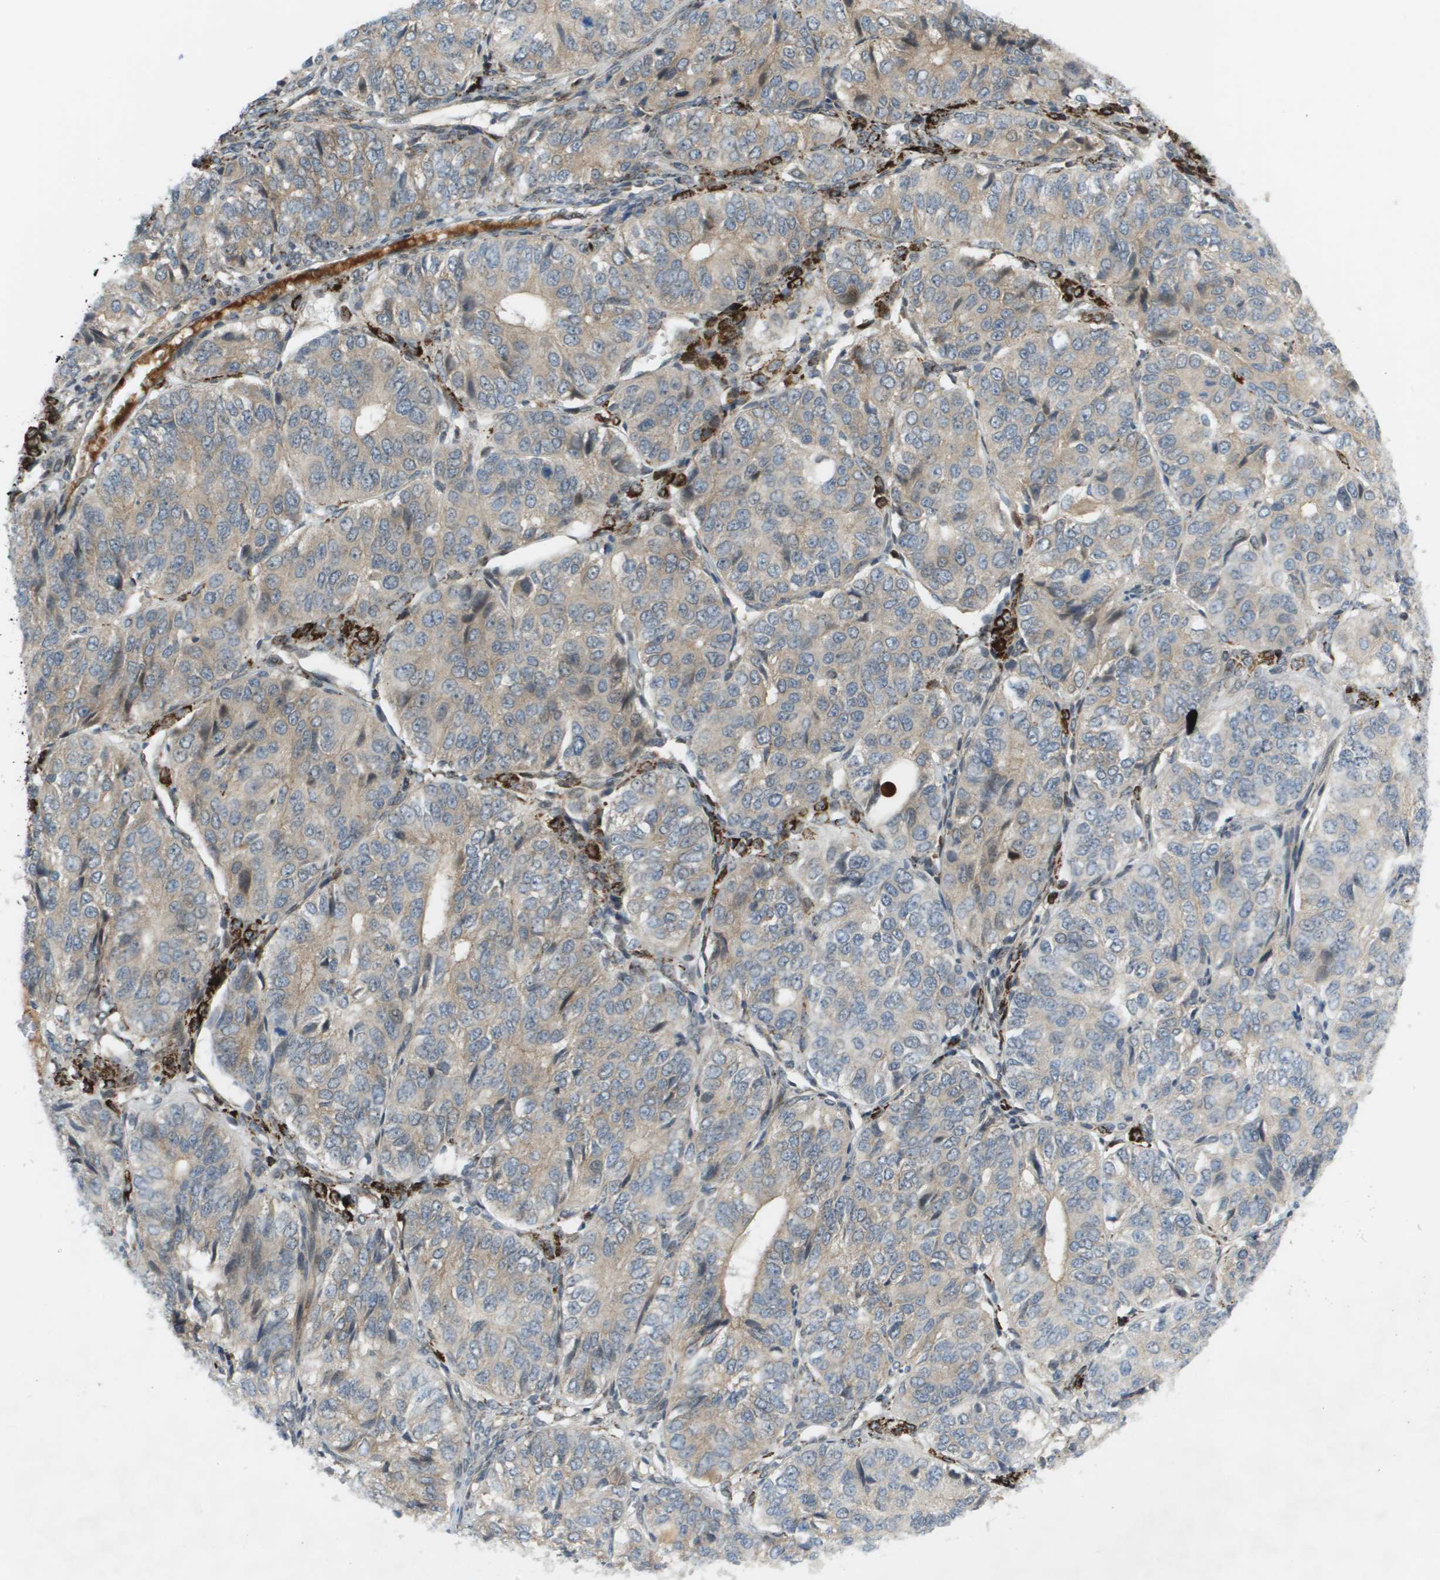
{"staining": {"intensity": "weak", "quantity": "25%-75%", "location": "cytoplasmic/membranous"}, "tissue": "ovarian cancer", "cell_type": "Tumor cells", "image_type": "cancer", "snomed": [{"axis": "morphology", "description": "Carcinoma, endometroid"}, {"axis": "topography", "description": "Ovary"}], "caption": "Human endometroid carcinoma (ovarian) stained with a protein marker reveals weak staining in tumor cells.", "gene": "CACNB4", "patient": {"sex": "female", "age": 51}}